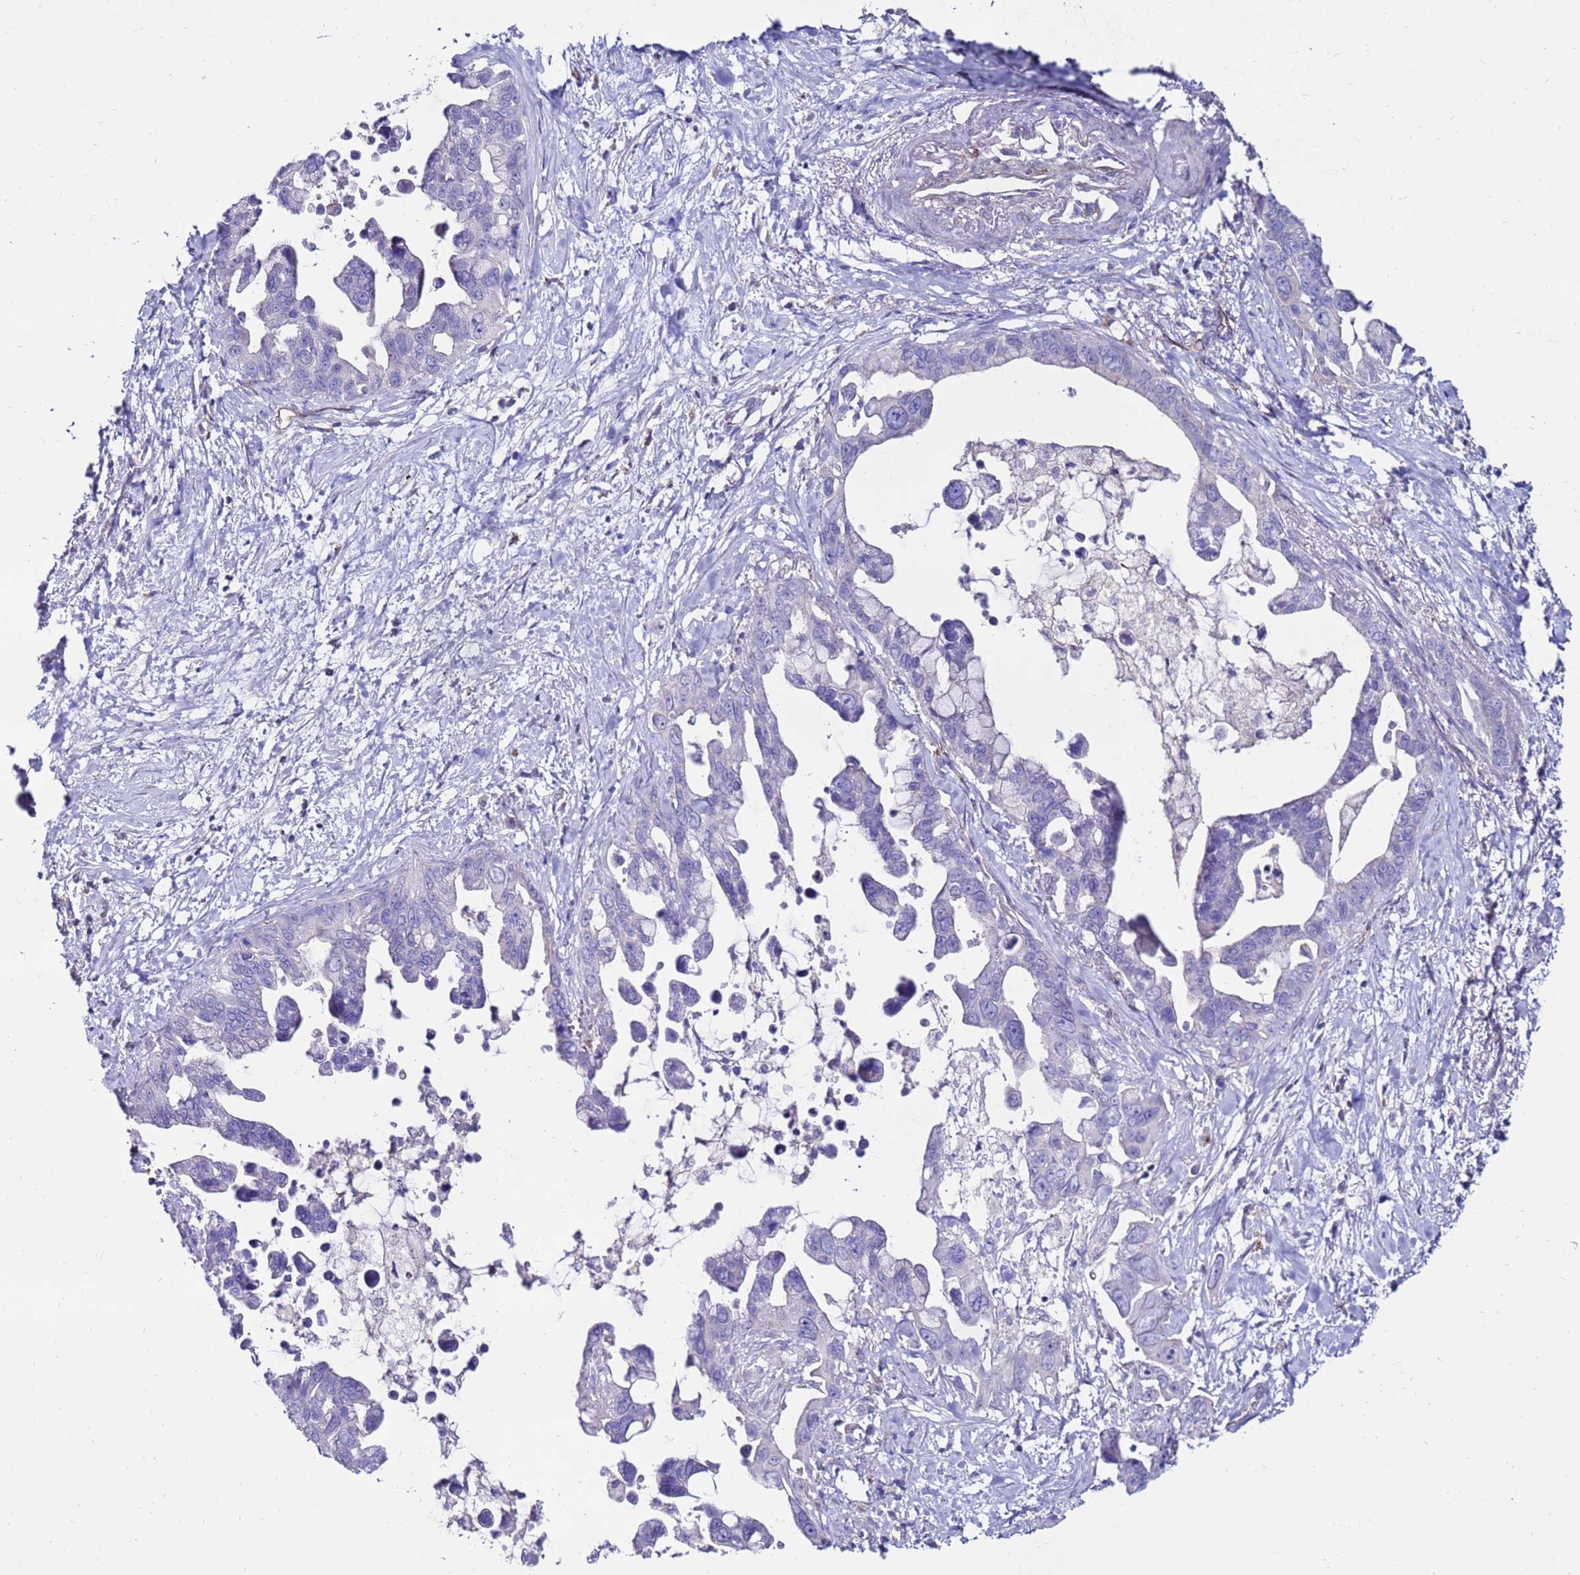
{"staining": {"intensity": "negative", "quantity": "none", "location": "none"}, "tissue": "pancreatic cancer", "cell_type": "Tumor cells", "image_type": "cancer", "snomed": [{"axis": "morphology", "description": "Adenocarcinoma, NOS"}, {"axis": "topography", "description": "Pancreas"}], "caption": "Immunohistochemical staining of human pancreatic adenocarcinoma reveals no significant positivity in tumor cells.", "gene": "CLEC4M", "patient": {"sex": "female", "age": 83}}